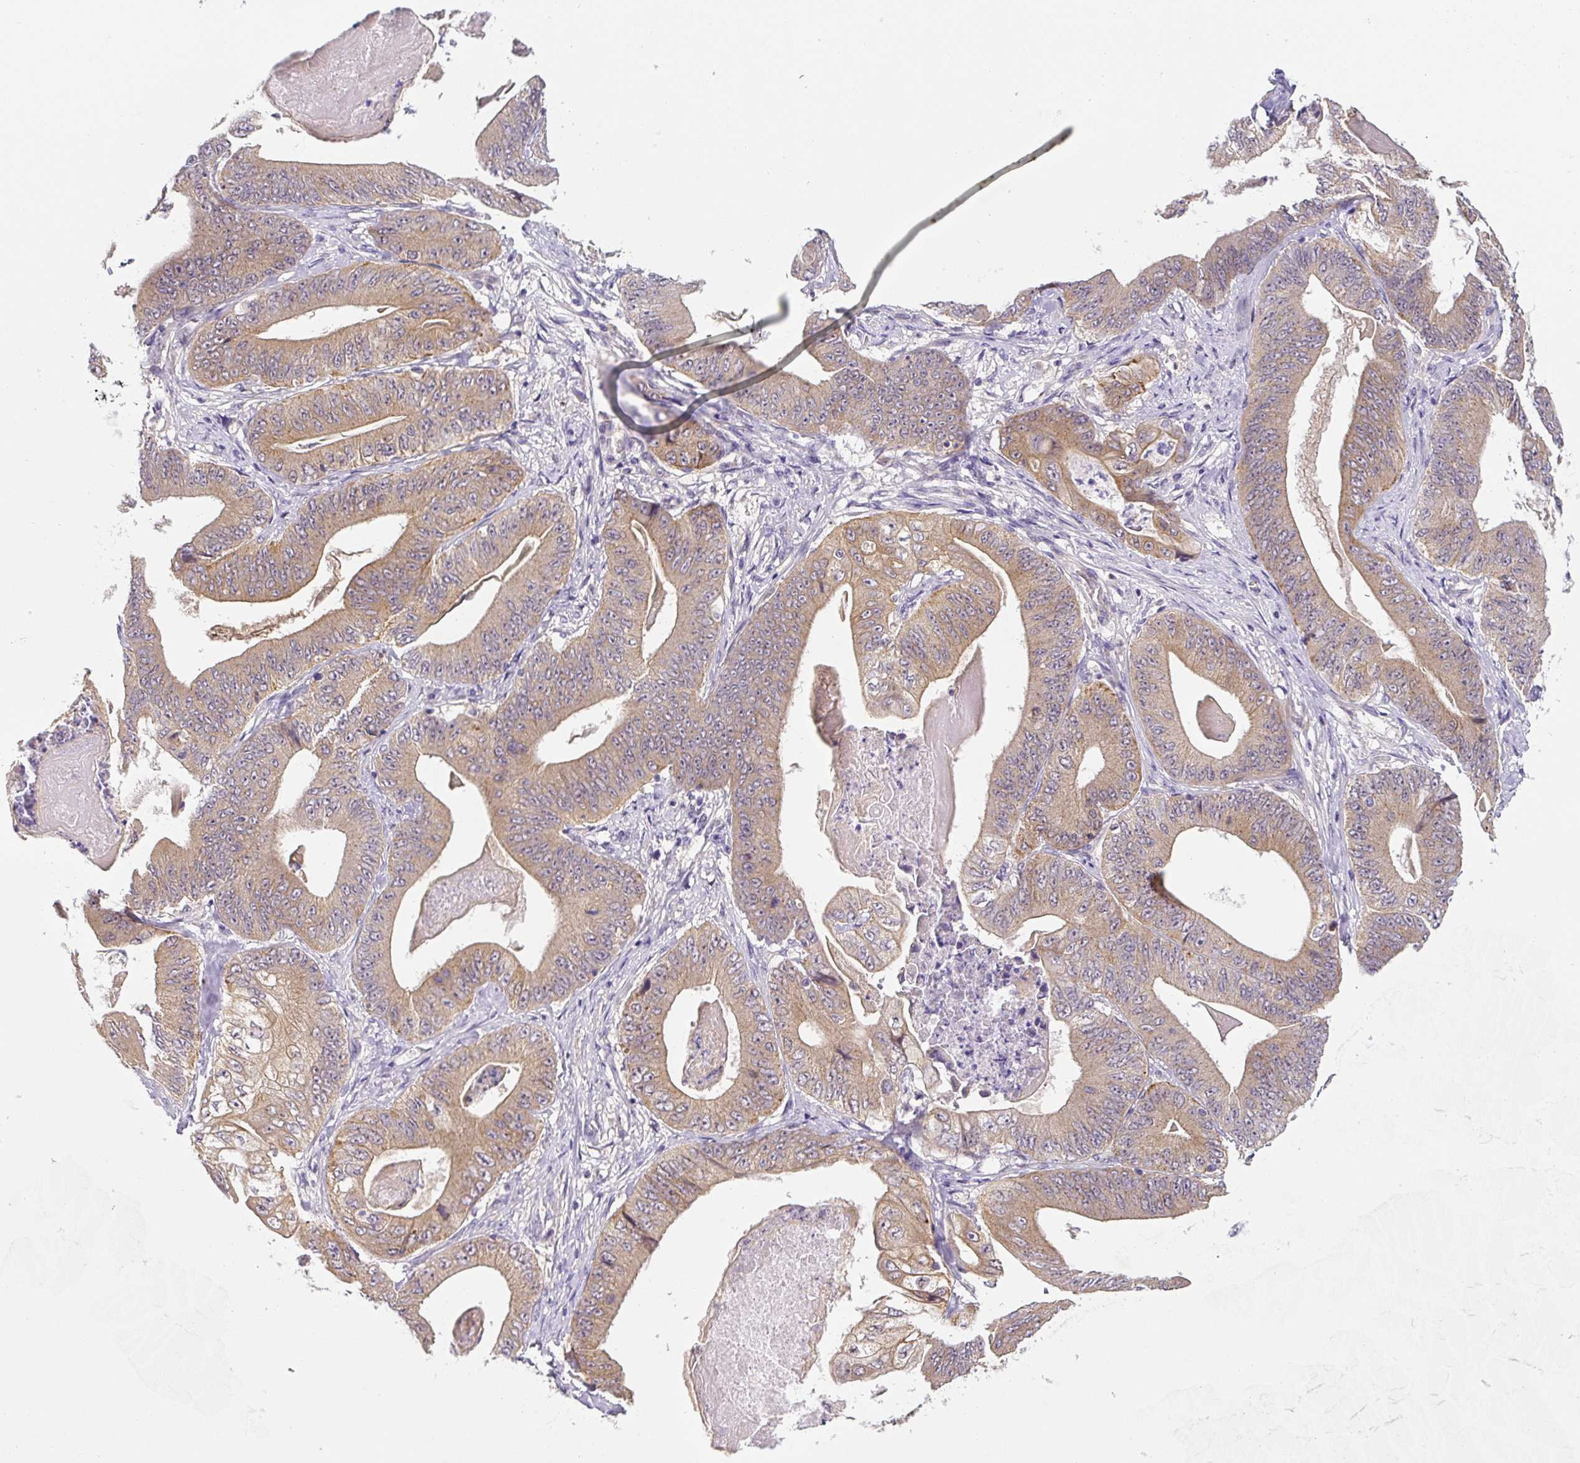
{"staining": {"intensity": "moderate", "quantity": ">75%", "location": "cytoplasmic/membranous"}, "tissue": "stomach cancer", "cell_type": "Tumor cells", "image_type": "cancer", "snomed": [{"axis": "morphology", "description": "Adenocarcinoma, NOS"}, {"axis": "topography", "description": "Stomach"}], "caption": "Protein expression analysis of human adenocarcinoma (stomach) reveals moderate cytoplasmic/membranous expression in about >75% of tumor cells.", "gene": "PLA2G4A", "patient": {"sex": "female", "age": 73}}